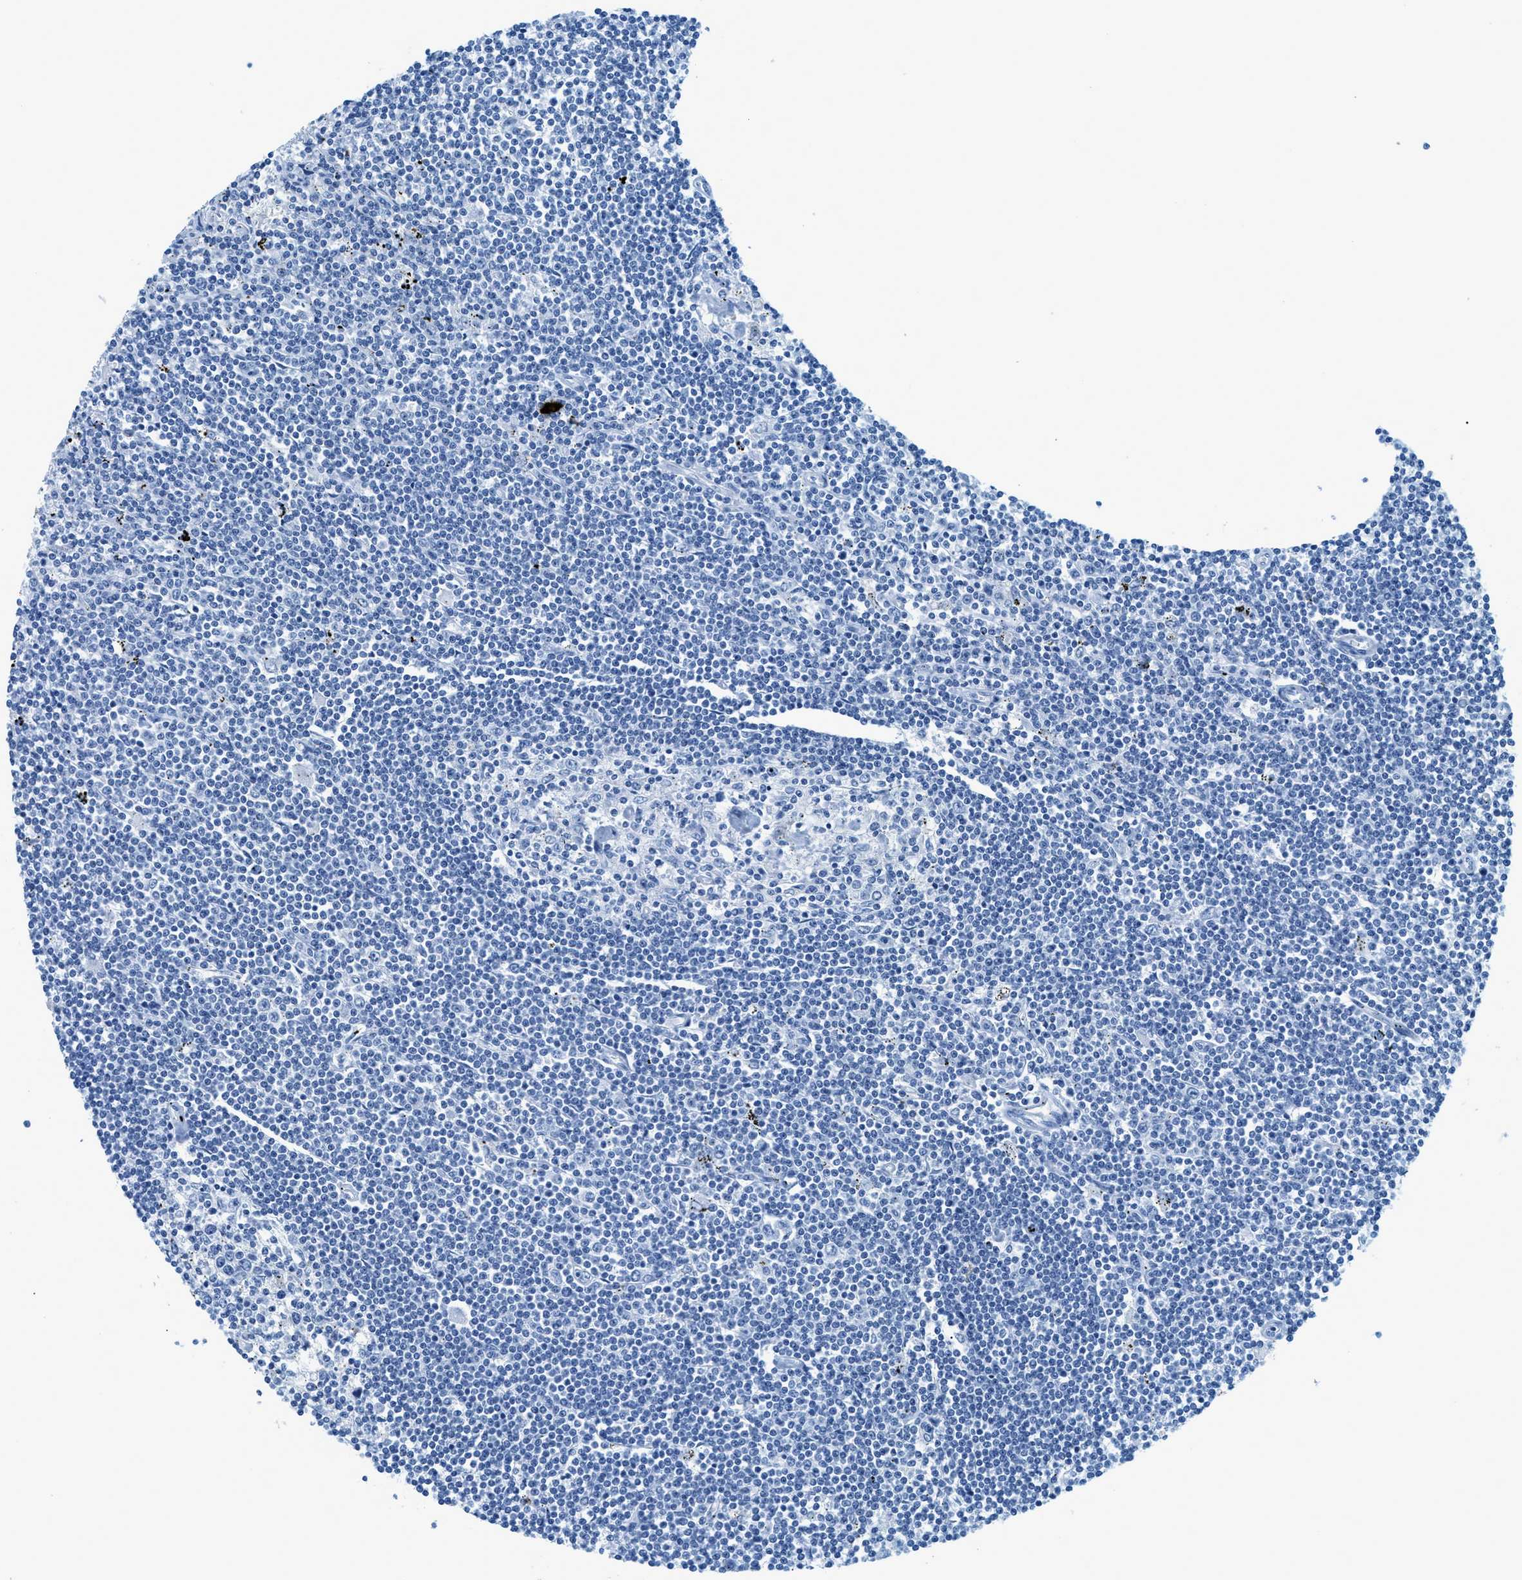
{"staining": {"intensity": "negative", "quantity": "none", "location": "none"}, "tissue": "lymphoma", "cell_type": "Tumor cells", "image_type": "cancer", "snomed": [{"axis": "morphology", "description": "Malignant lymphoma, non-Hodgkin's type, Low grade"}, {"axis": "topography", "description": "Spleen"}], "caption": "Lymphoma was stained to show a protein in brown. There is no significant staining in tumor cells. (Stains: DAB immunohistochemistry (IHC) with hematoxylin counter stain, Microscopy: brightfield microscopy at high magnification).", "gene": "TPSAB1", "patient": {"sex": "male", "age": 76}}